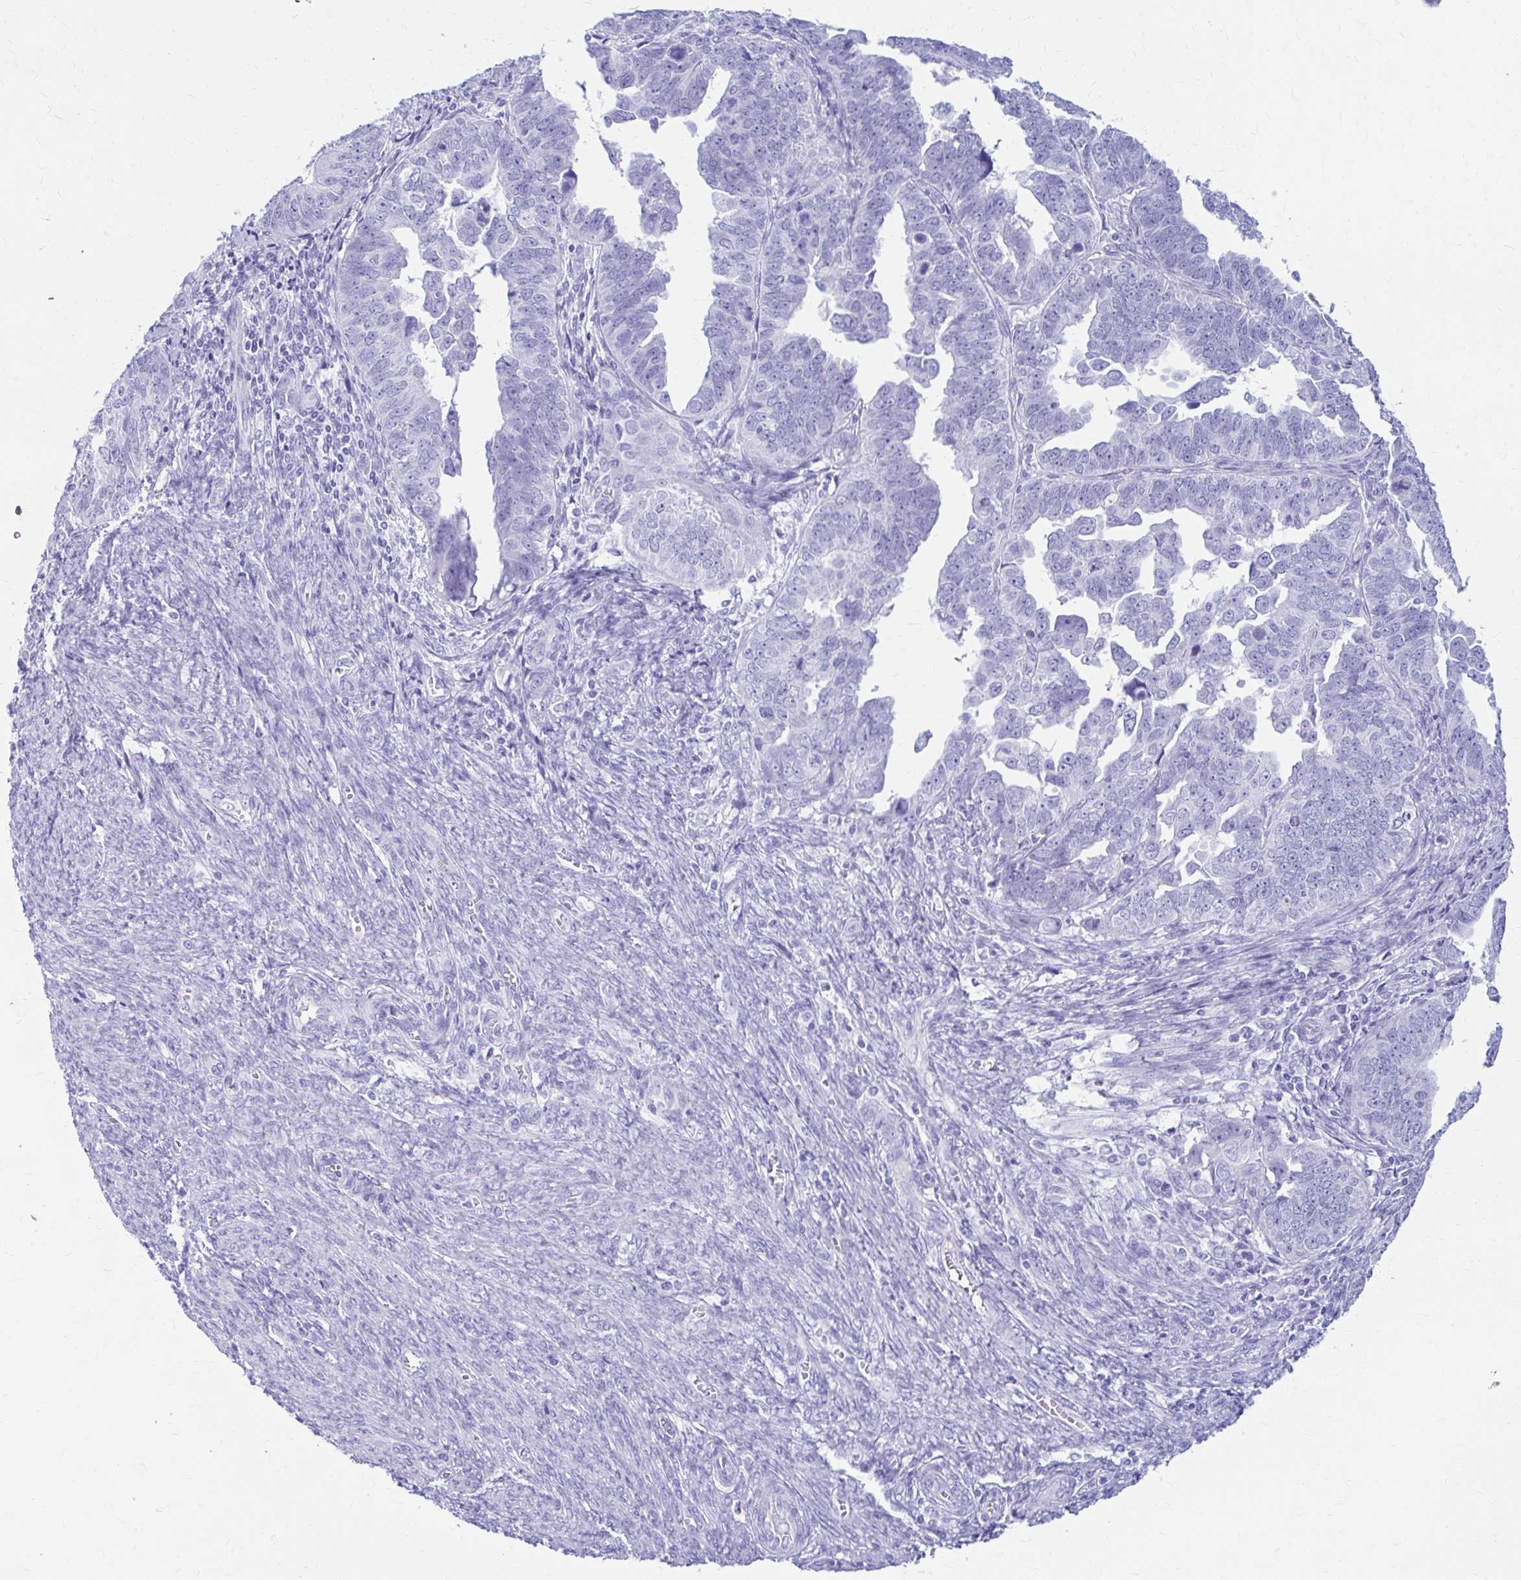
{"staining": {"intensity": "negative", "quantity": "none", "location": "none"}, "tissue": "endometrial cancer", "cell_type": "Tumor cells", "image_type": "cancer", "snomed": [{"axis": "morphology", "description": "Adenocarcinoma, NOS"}, {"axis": "topography", "description": "Endometrium"}], "caption": "A histopathology image of human endometrial adenocarcinoma is negative for staining in tumor cells. (Brightfield microscopy of DAB immunohistochemistry at high magnification).", "gene": "NSG2", "patient": {"sex": "female", "age": 75}}